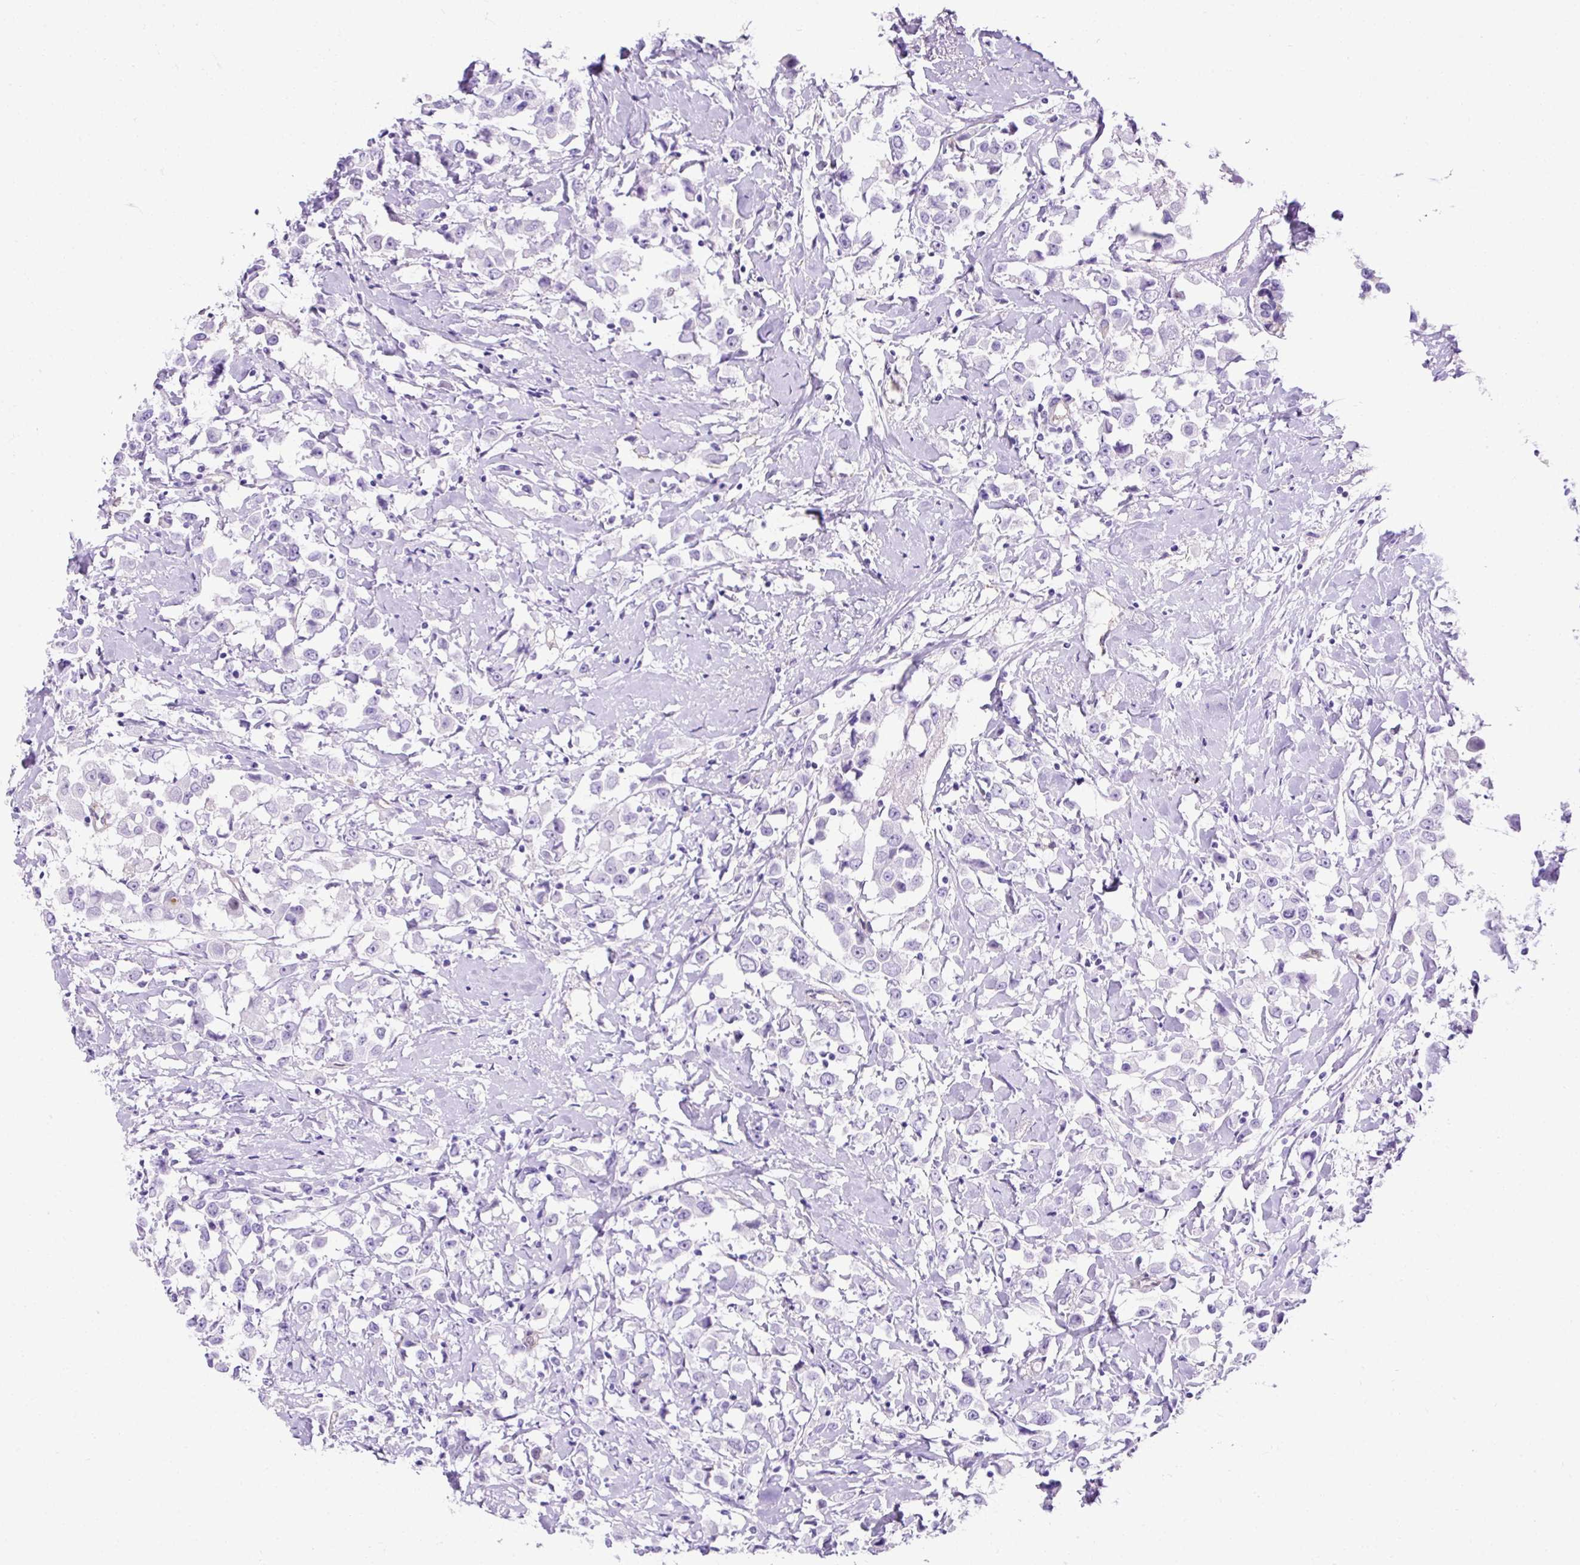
{"staining": {"intensity": "negative", "quantity": "none", "location": "none"}, "tissue": "breast cancer", "cell_type": "Tumor cells", "image_type": "cancer", "snomed": [{"axis": "morphology", "description": "Duct carcinoma"}, {"axis": "topography", "description": "Breast"}], "caption": "An image of human breast cancer (intraductal carcinoma) is negative for staining in tumor cells.", "gene": "KRT12", "patient": {"sex": "female", "age": 61}}